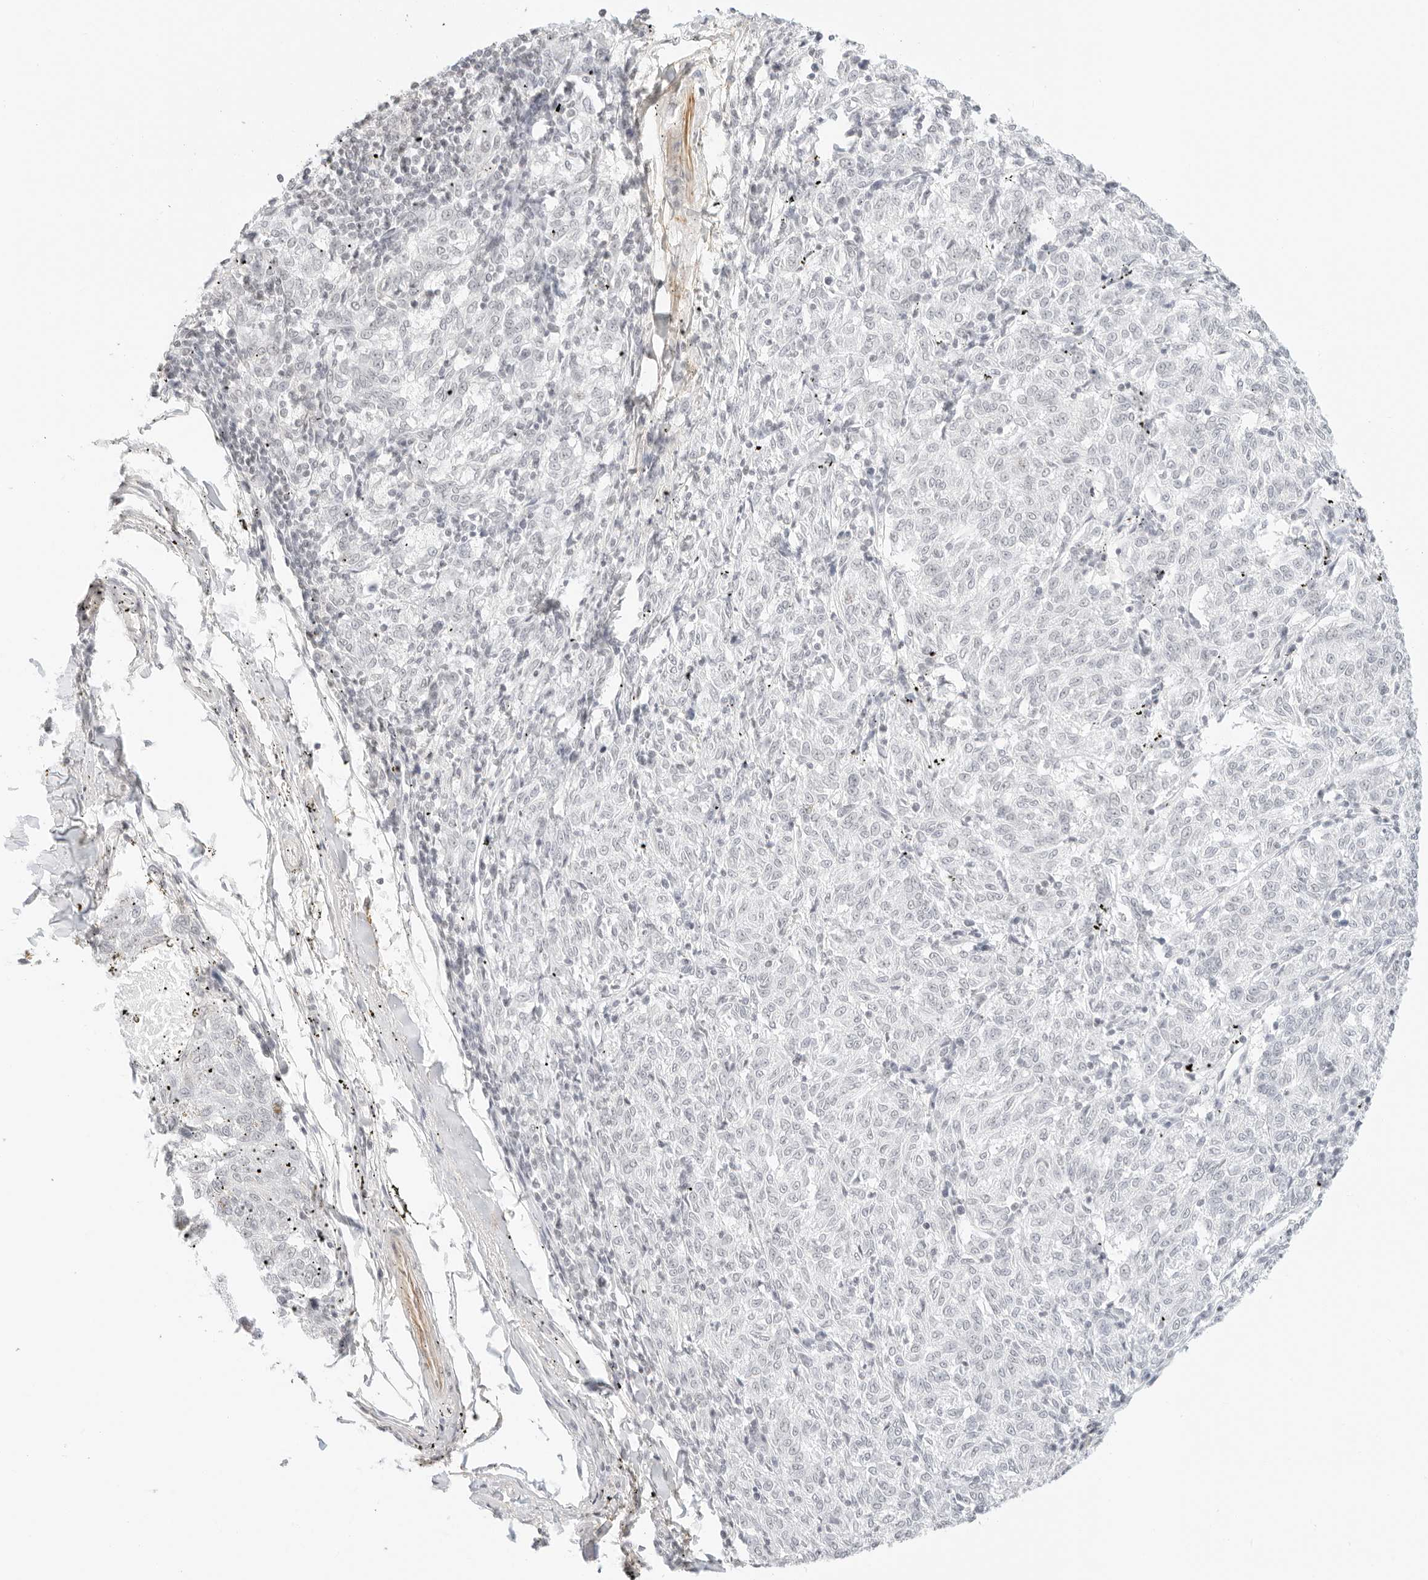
{"staining": {"intensity": "negative", "quantity": "none", "location": "none"}, "tissue": "melanoma", "cell_type": "Tumor cells", "image_type": "cancer", "snomed": [{"axis": "morphology", "description": "Malignant melanoma, NOS"}, {"axis": "topography", "description": "Skin"}], "caption": "Immunohistochemistry histopathology image of human melanoma stained for a protein (brown), which exhibits no positivity in tumor cells.", "gene": "FBLN5", "patient": {"sex": "female", "age": 72}}